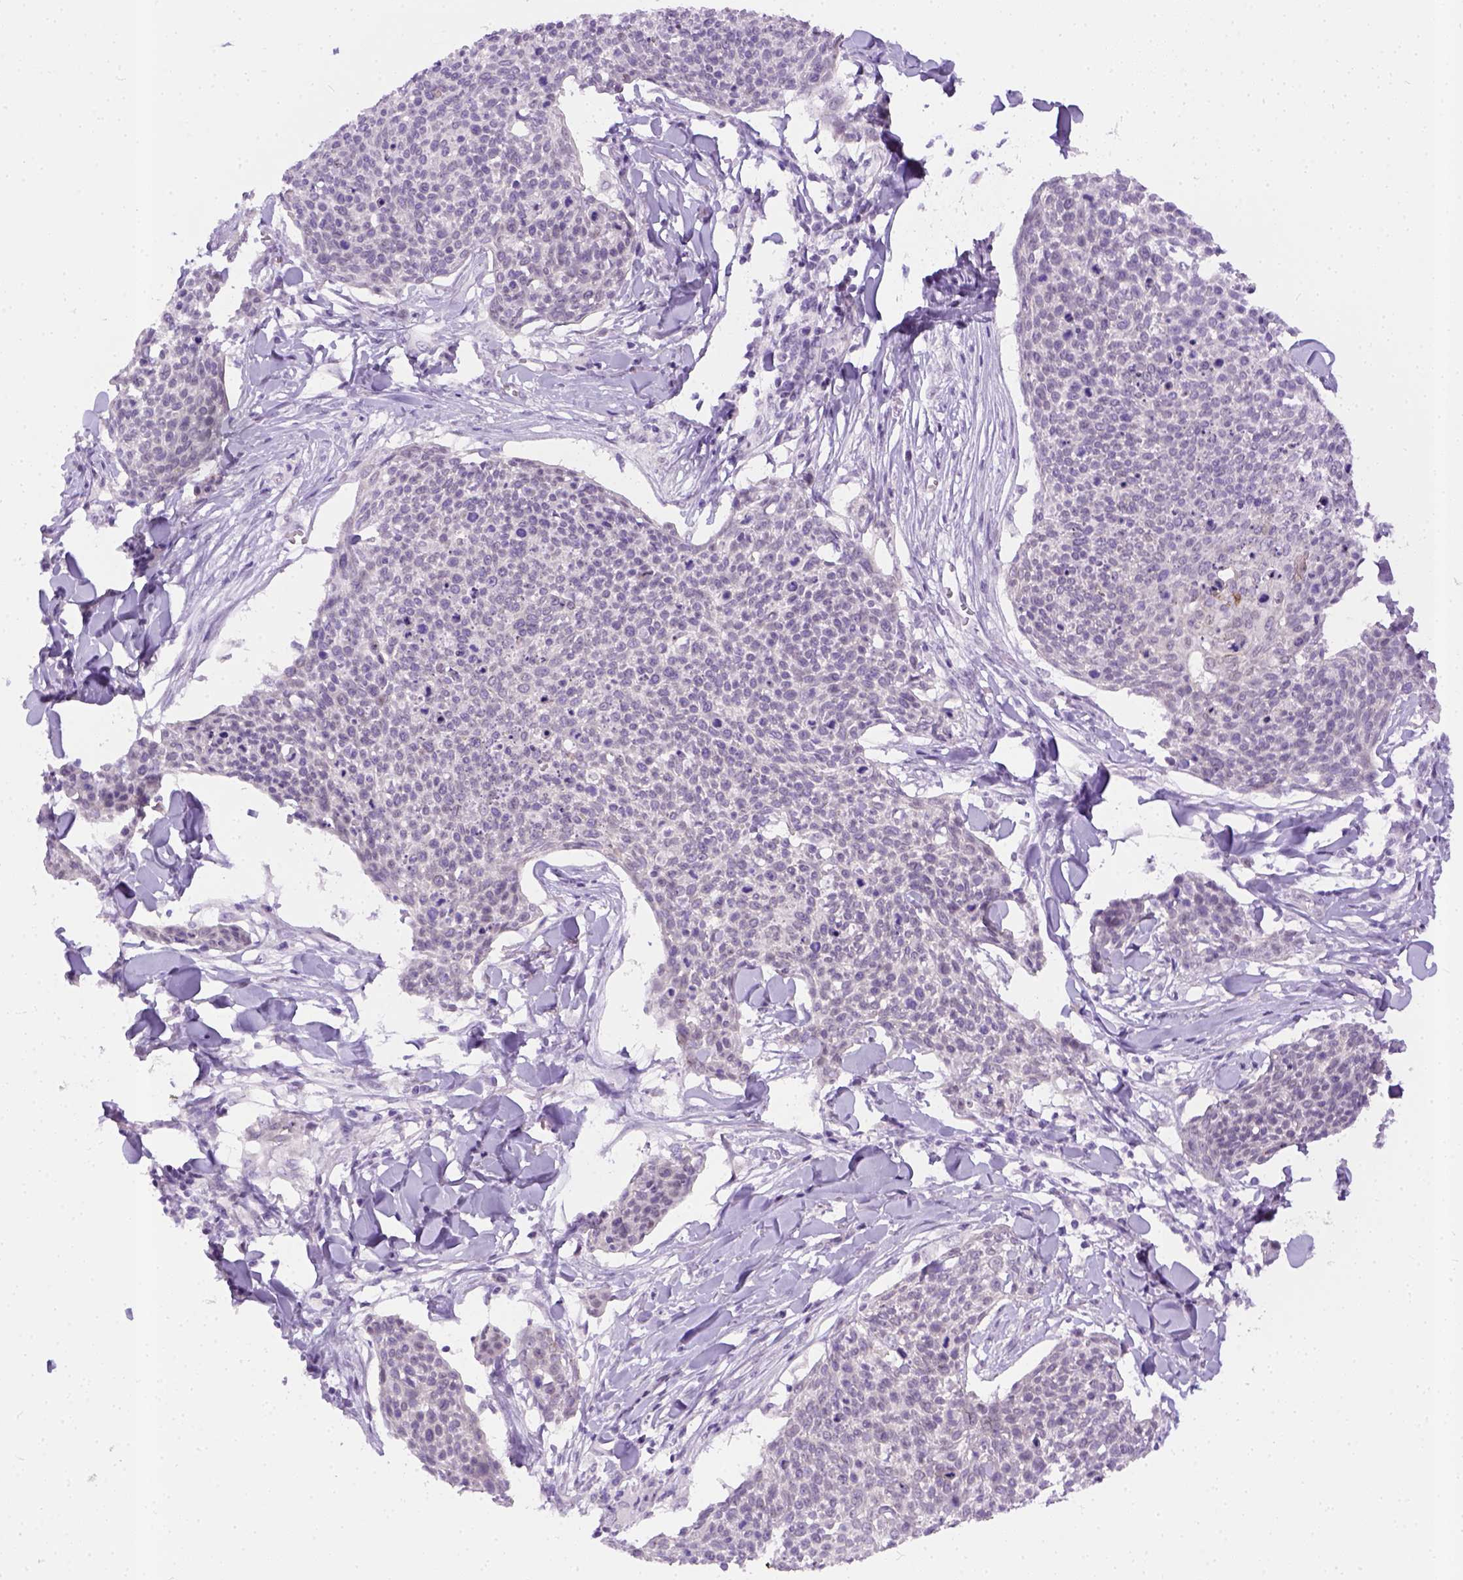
{"staining": {"intensity": "negative", "quantity": "none", "location": "none"}, "tissue": "skin cancer", "cell_type": "Tumor cells", "image_type": "cancer", "snomed": [{"axis": "morphology", "description": "Squamous cell carcinoma, NOS"}, {"axis": "topography", "description": "Skin"}, {"axis": "topography", "description": "Vulva"}], "caption": "This photomicrograph is of squamous cell carcinoma (skin) stained with immunohistochemistry to label a protein in brown with the nuclei are counter-stained blue. There is no staining in tumor cells.", "gene": "FAM184B", "patient": {"sex": "female", "age": 75}}